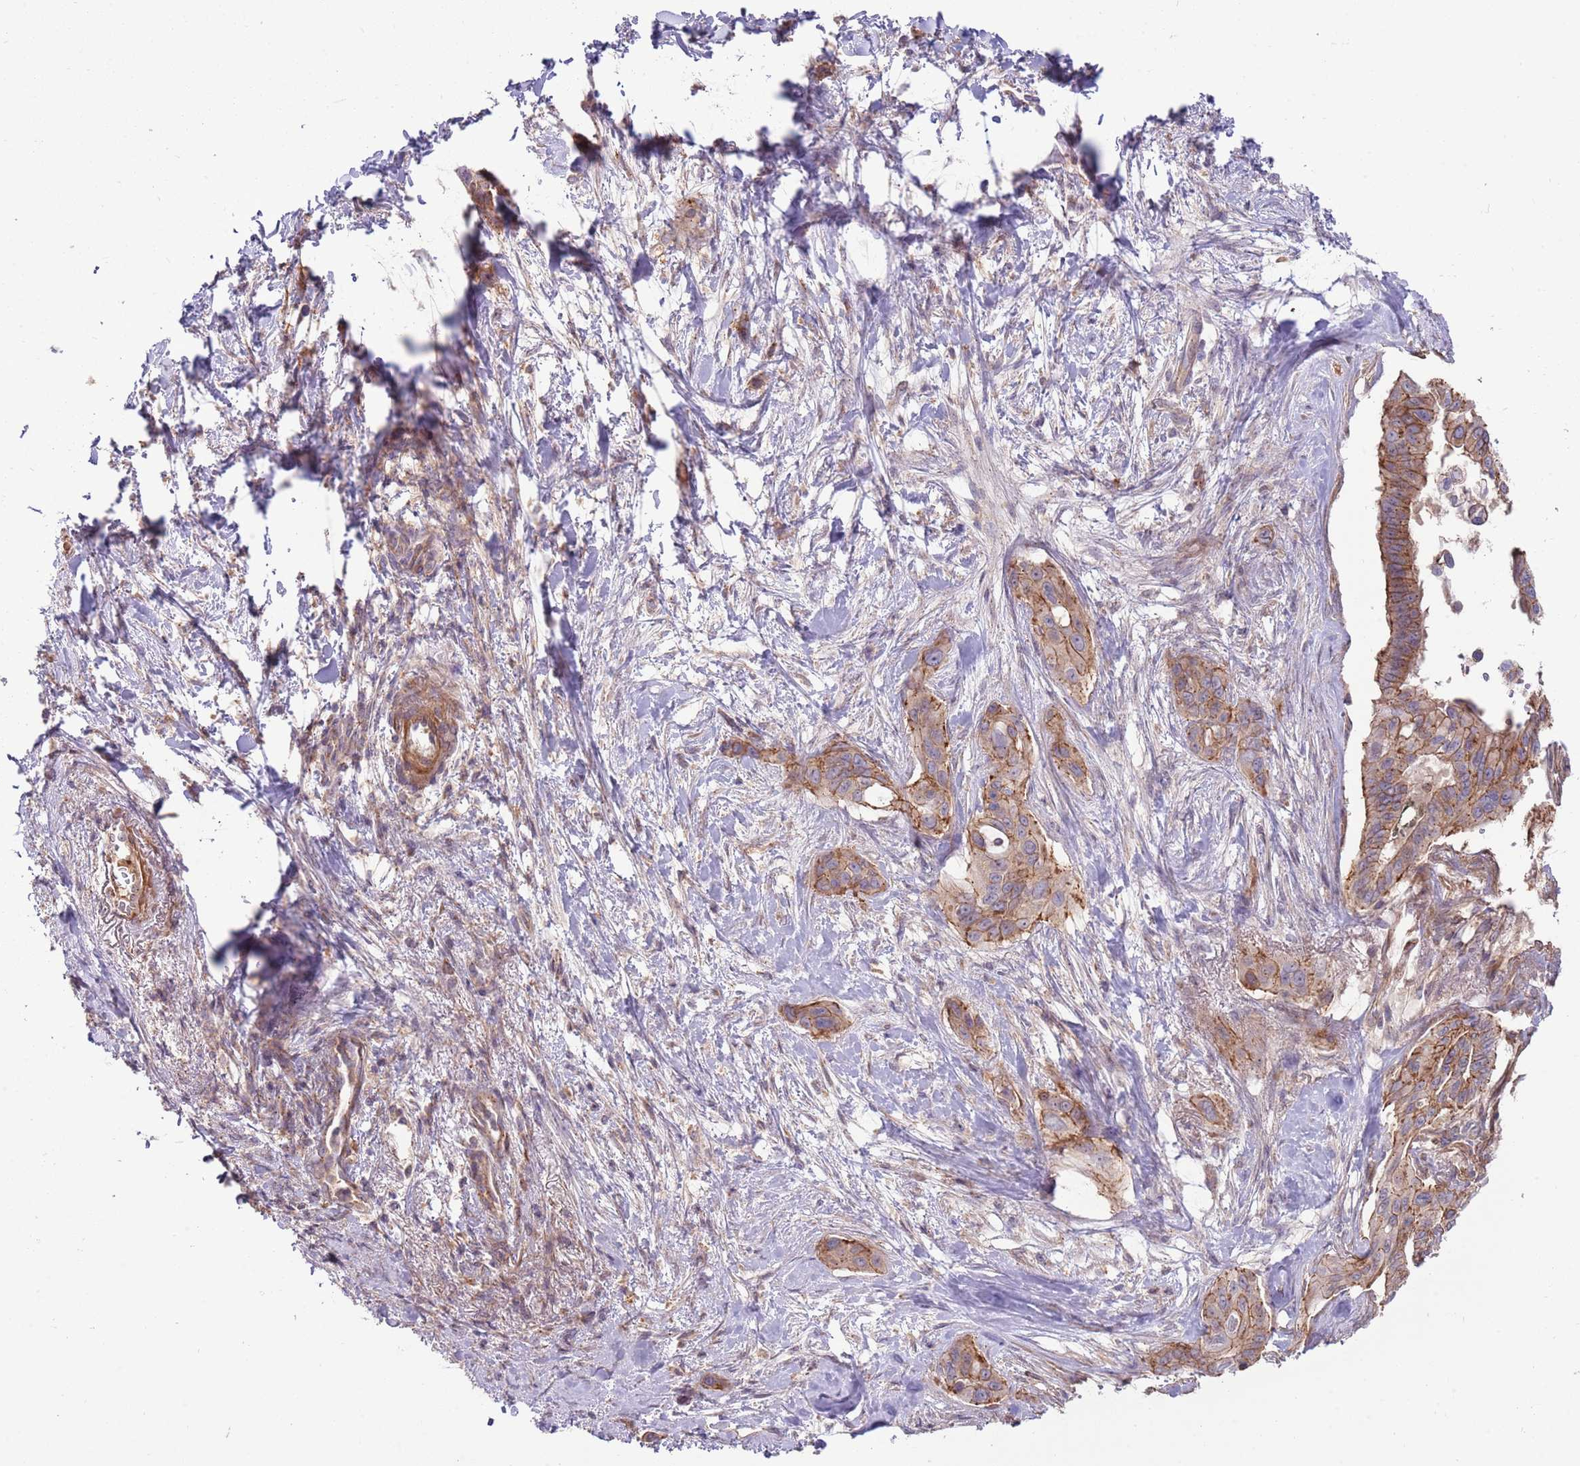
{"staining": {"intensity": "moderate", "quantity": ">75%", "location": "cytoplasmic/membranous"}, "tissue": "pancreatic cancer", "cell_type": "Tumor cells", "image_type": "cancer", "snomed": [{"axis": "morphology", "description": "Adenocarcinoma, NOS"}, {"axis": "topography", "description": "Pancreas"}], "caption": "Immunohistochemistry (DAB) staining of human pancreatic adenocarcinoma exhibits moderate cytoplasmic/membranous protein expression in approximately >75% of tumor cells.", "gene": "SPATA31D1", "patient": {"sex": "male", "age": 72}}